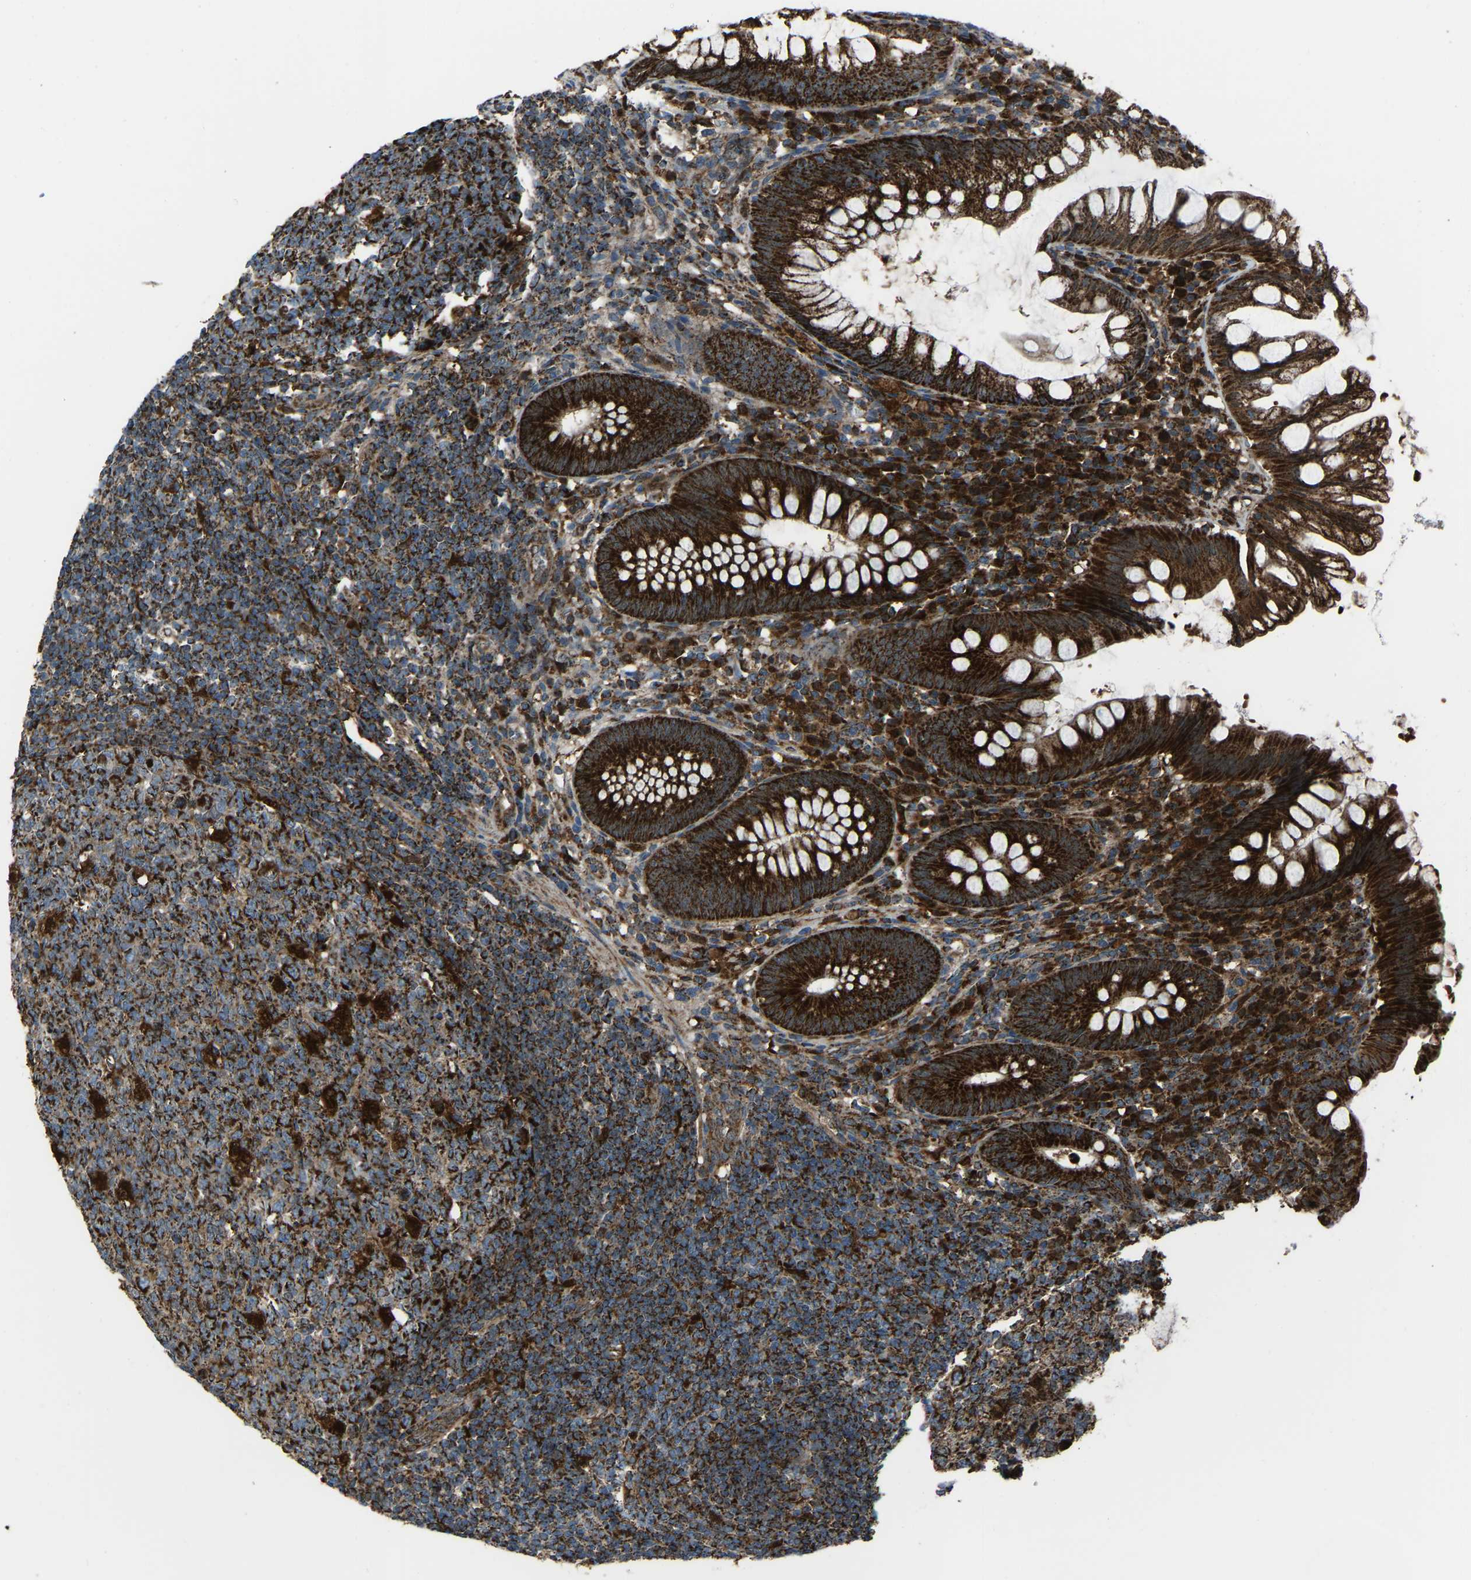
{"staining": {"intensity": "strong", "quantity": ">75%", "location": "cytoplasmic/membranous"}, "tissue": "appendix", "cell_type": "Glandular cells", "image_type": "normal", "snomed": [{"axis": "morphology", "description": "Normal tissue, NOS"}, {"axis": "topography", "description": "Appendix"}], "caption": "IHC (DAB (3,3'-diaminobenzidine)) staining of unremarkable human appendix demonstrates strong cytoplasmic/membranous protein expression in about >75% of glandular cells.", "gene": "AKR1A1", "patient": {"sex": "male", "age": 56}}